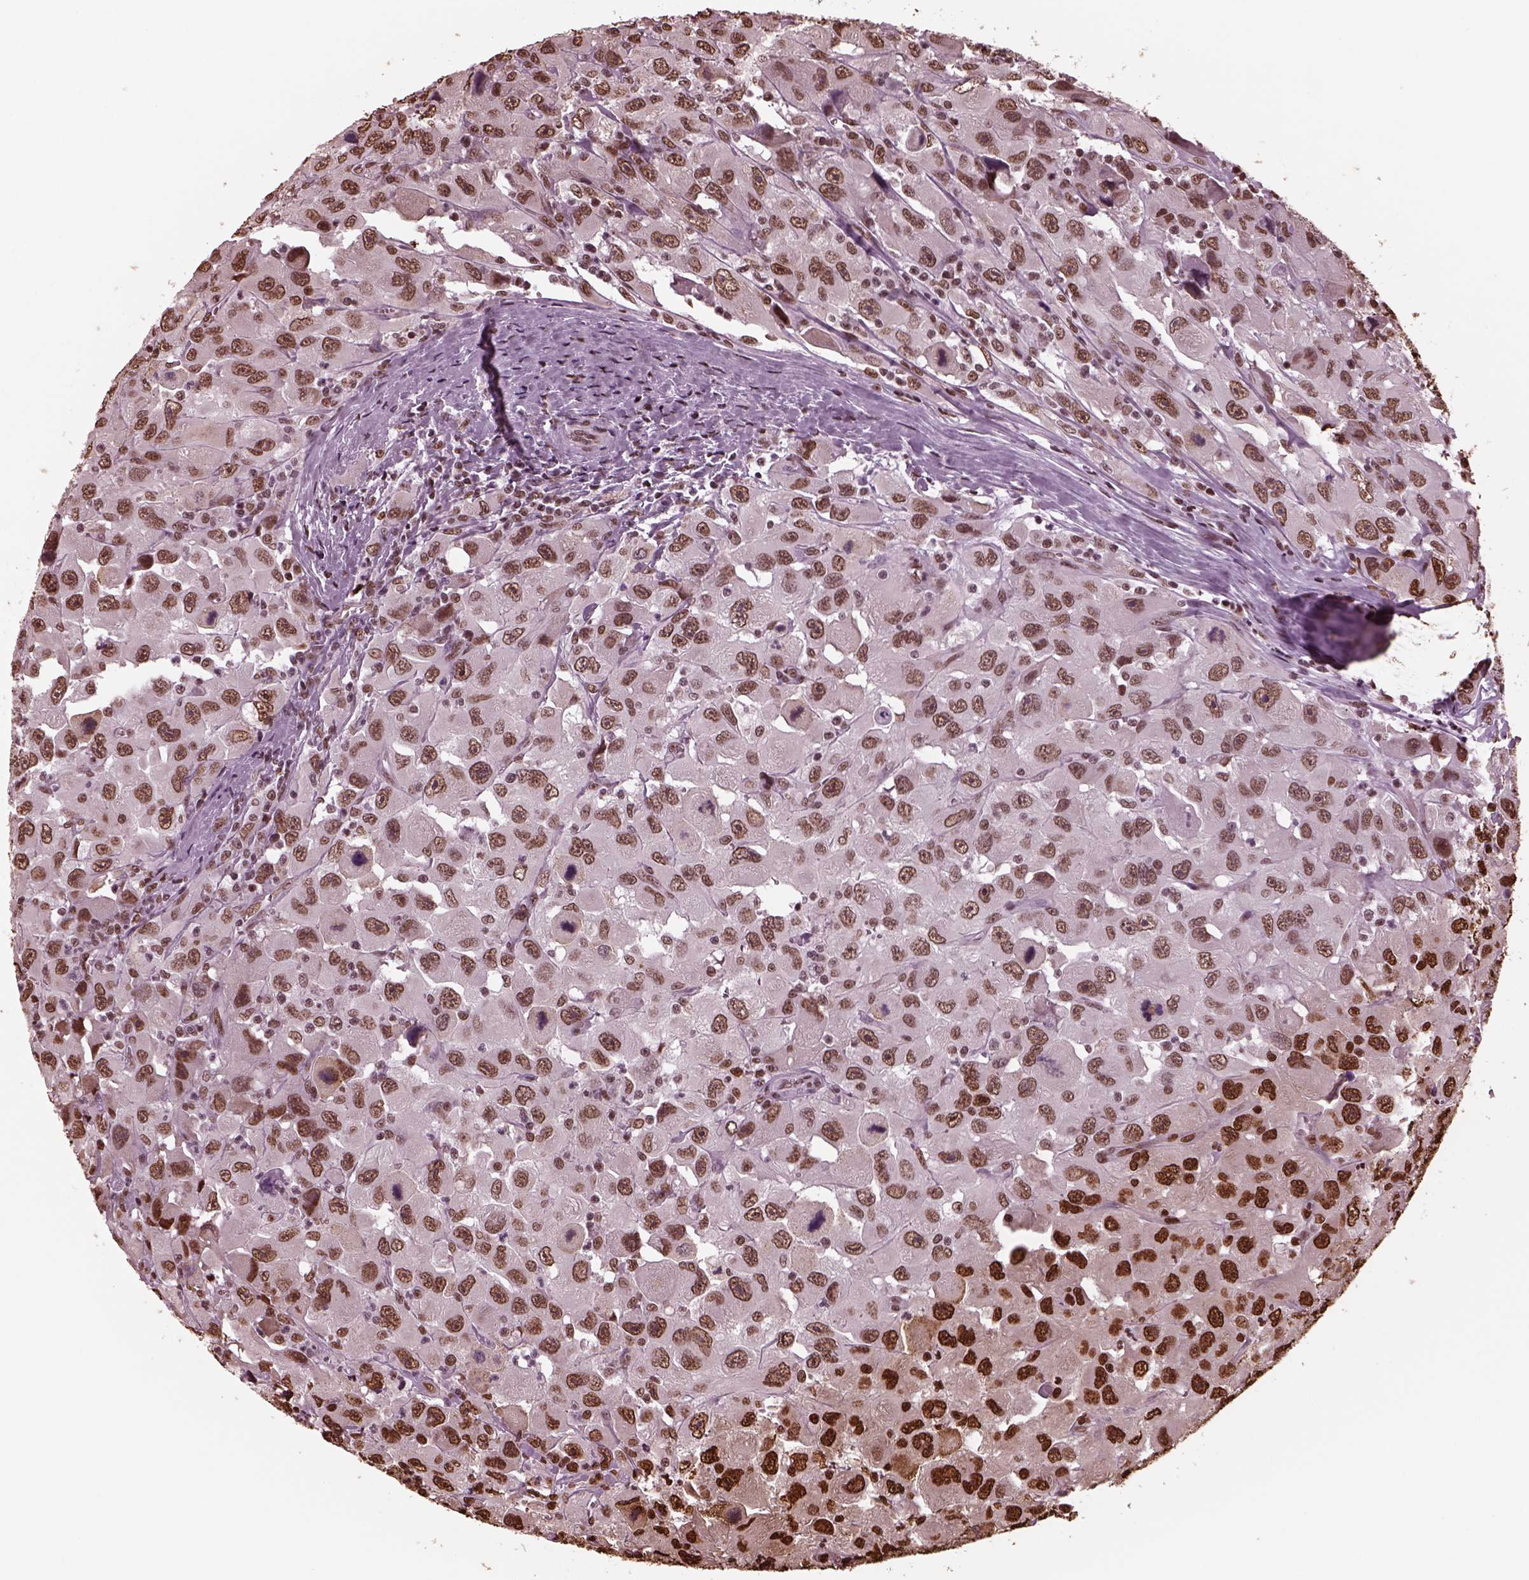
{"staining": {"intensity": "strong", "quantity": "<25%", "location": "nuclear"}, "tissue": "head and neck cancer", "cell_type": "Tumor cells", "image_type": "cancer", "snomed": [{"axis": "morphology", "description": "Squamous cell carcinoma, NOS"}, {"axis": "morphology", "description": "Squamous cell carcinoma, metastatic, NOS"}, {"axis": "topography", "description": "Oral tissue"}, {"axis": "topography", "description": "Head-Neck"}], "caption": "Head and neck cancer was stained to show a protein in brown. There is medium levels of strong nuclear positivity in about <25% of tumor cells.", "gene": "NSD1", "patient": {"sex": "female", "age": 85}}